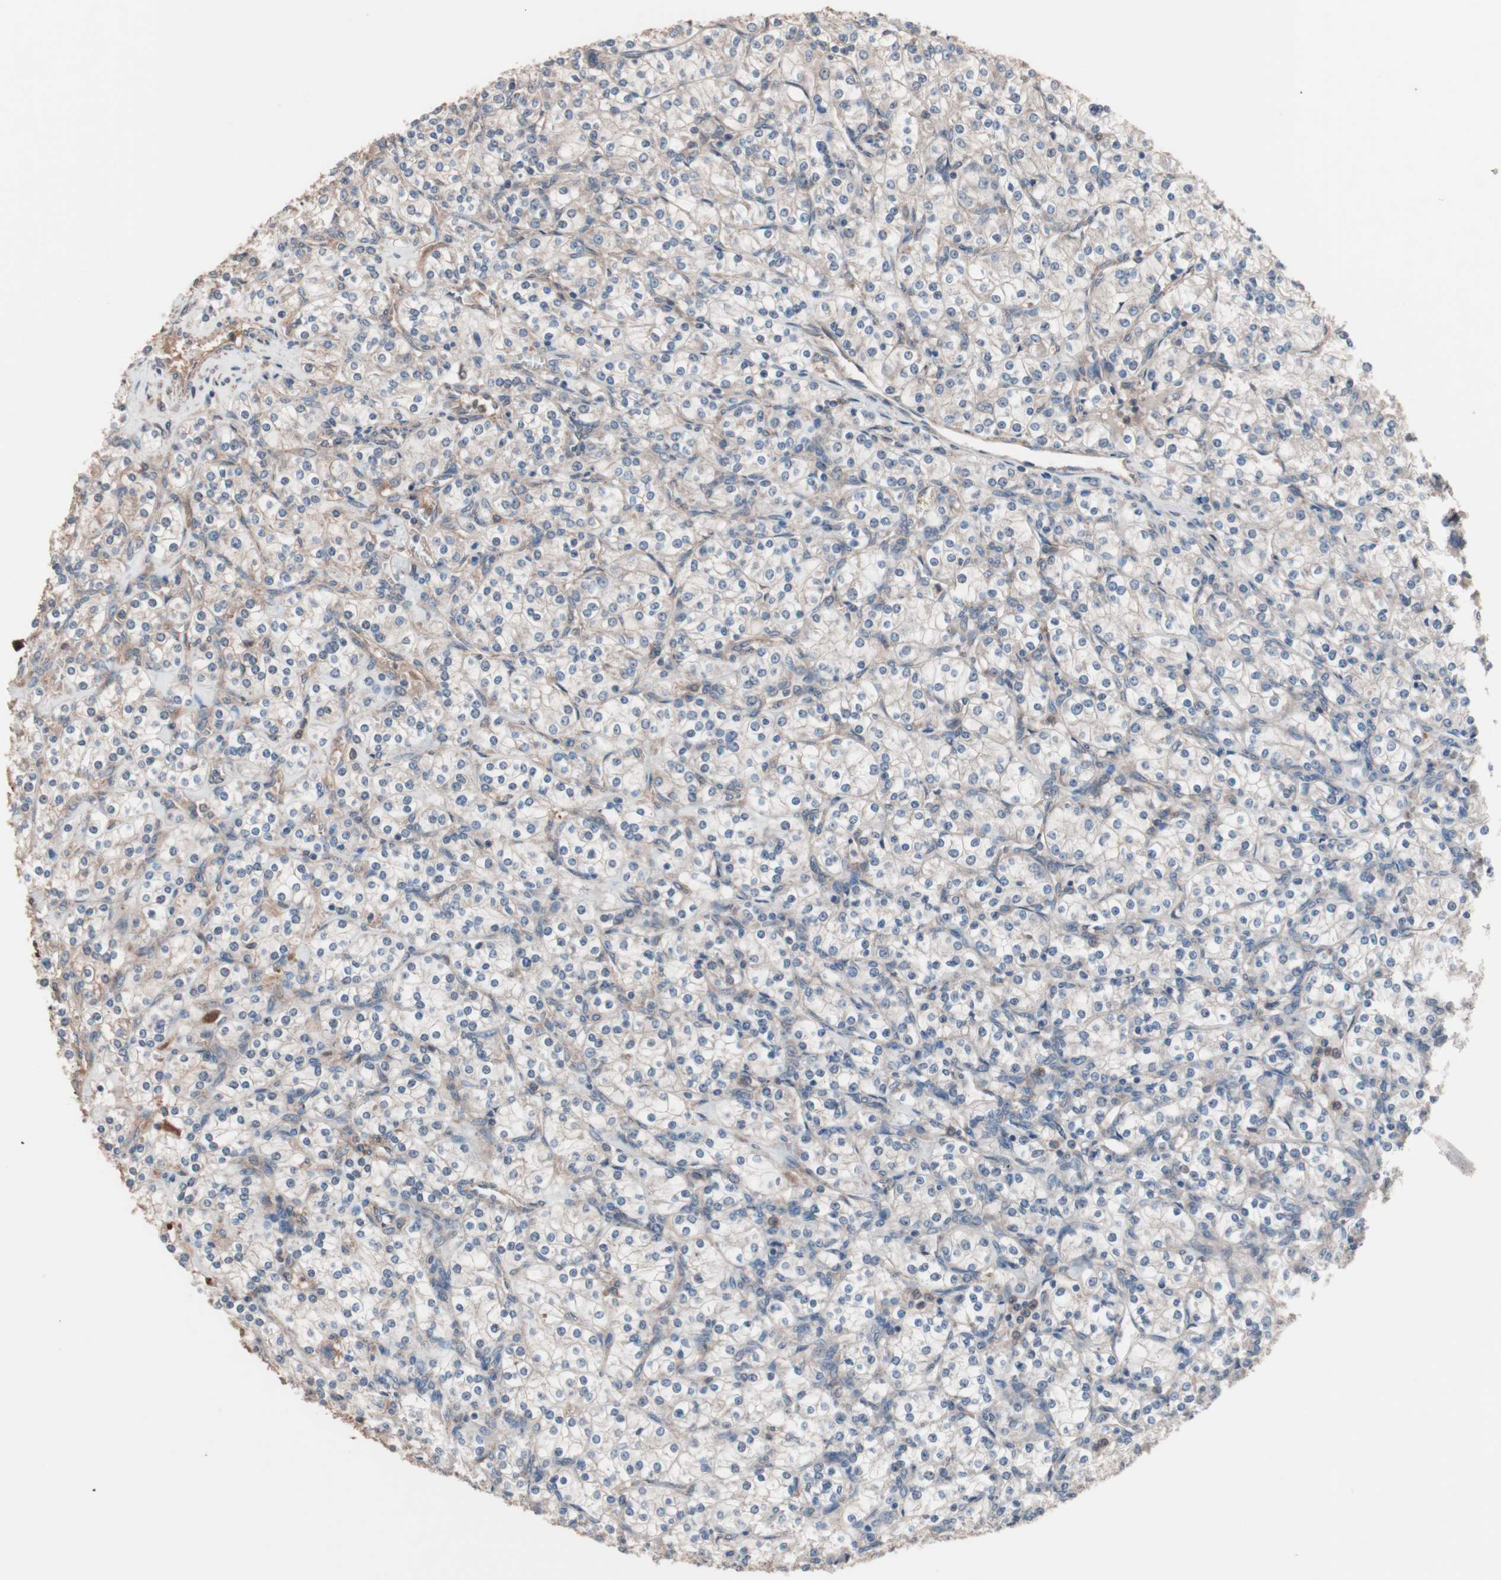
{"staining": {"intensity": "weak", "quantity": "<25%", "location": "cytoplasmic/membranous"}, "tissue": "renal cancer", "cell_type": "Tumor cells", "image_type": "cancer", "snomed": [{"axis": "morphology", "description": "Adenocarcinoma, NOS"}, {"axis": "topography", "description": "Kidney"}], "caption": "There is no significant positivity in tumor cells of renal adenocarcinoma.", "gene": "ATG7", "patient": {"sex": "male", "age": 77}}